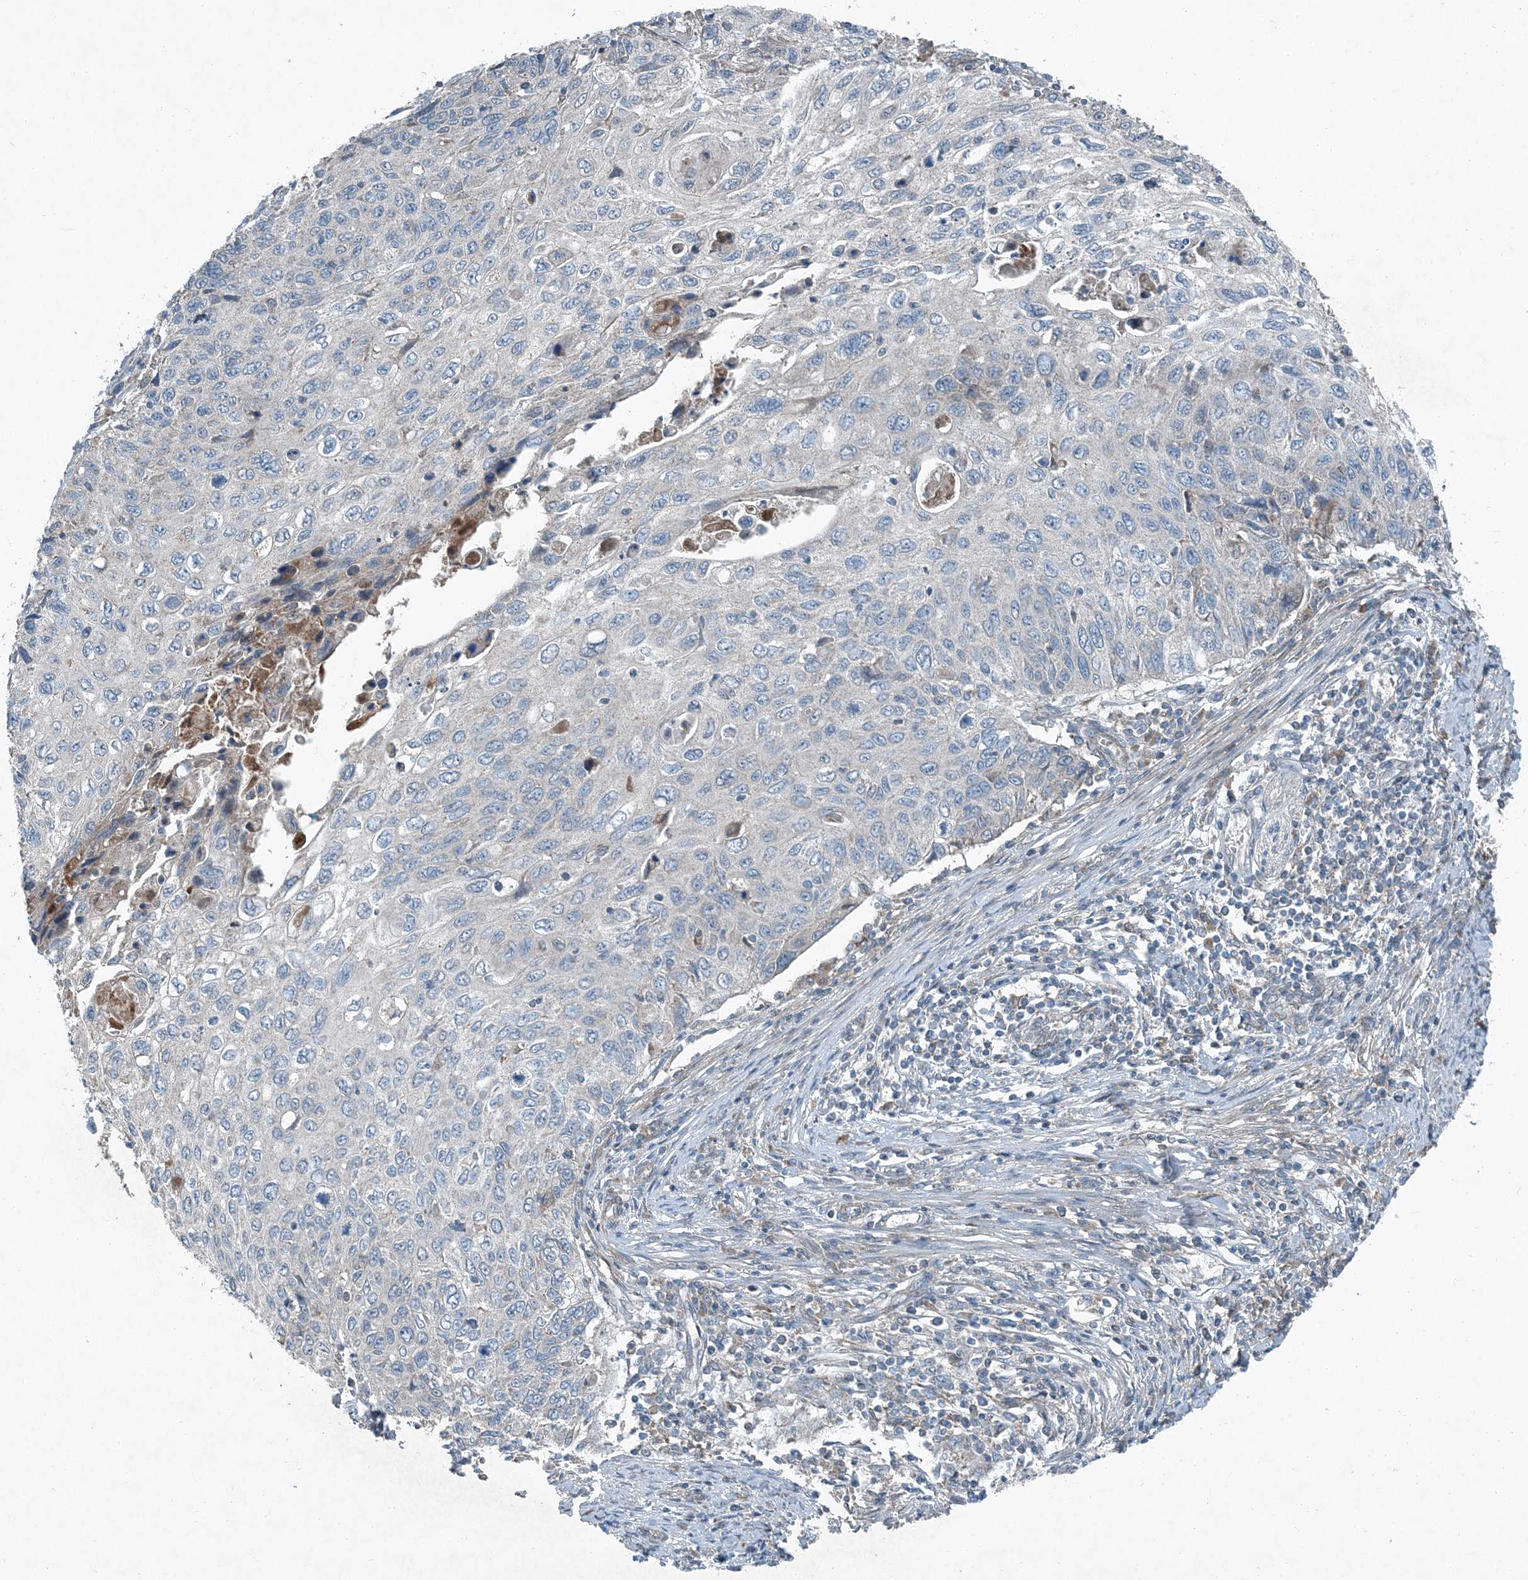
{"staining": {"intensity": "negative", "quantity": "none", "location": "none"}, "tissue": "cervical cancer", "cell_type": "Tumor cells", "image_type": "cancer", "snomed": [{"axis": "morphology", "description": "Squamous cell carcinoma, NOS"}, {"axis": "topography", "description": "Cervix"}], "caption": "Tumor cells show no significant protein positivity in cervical cancer.", "gene": "APOM", "patient": {"sex": "female", "age": 70}}